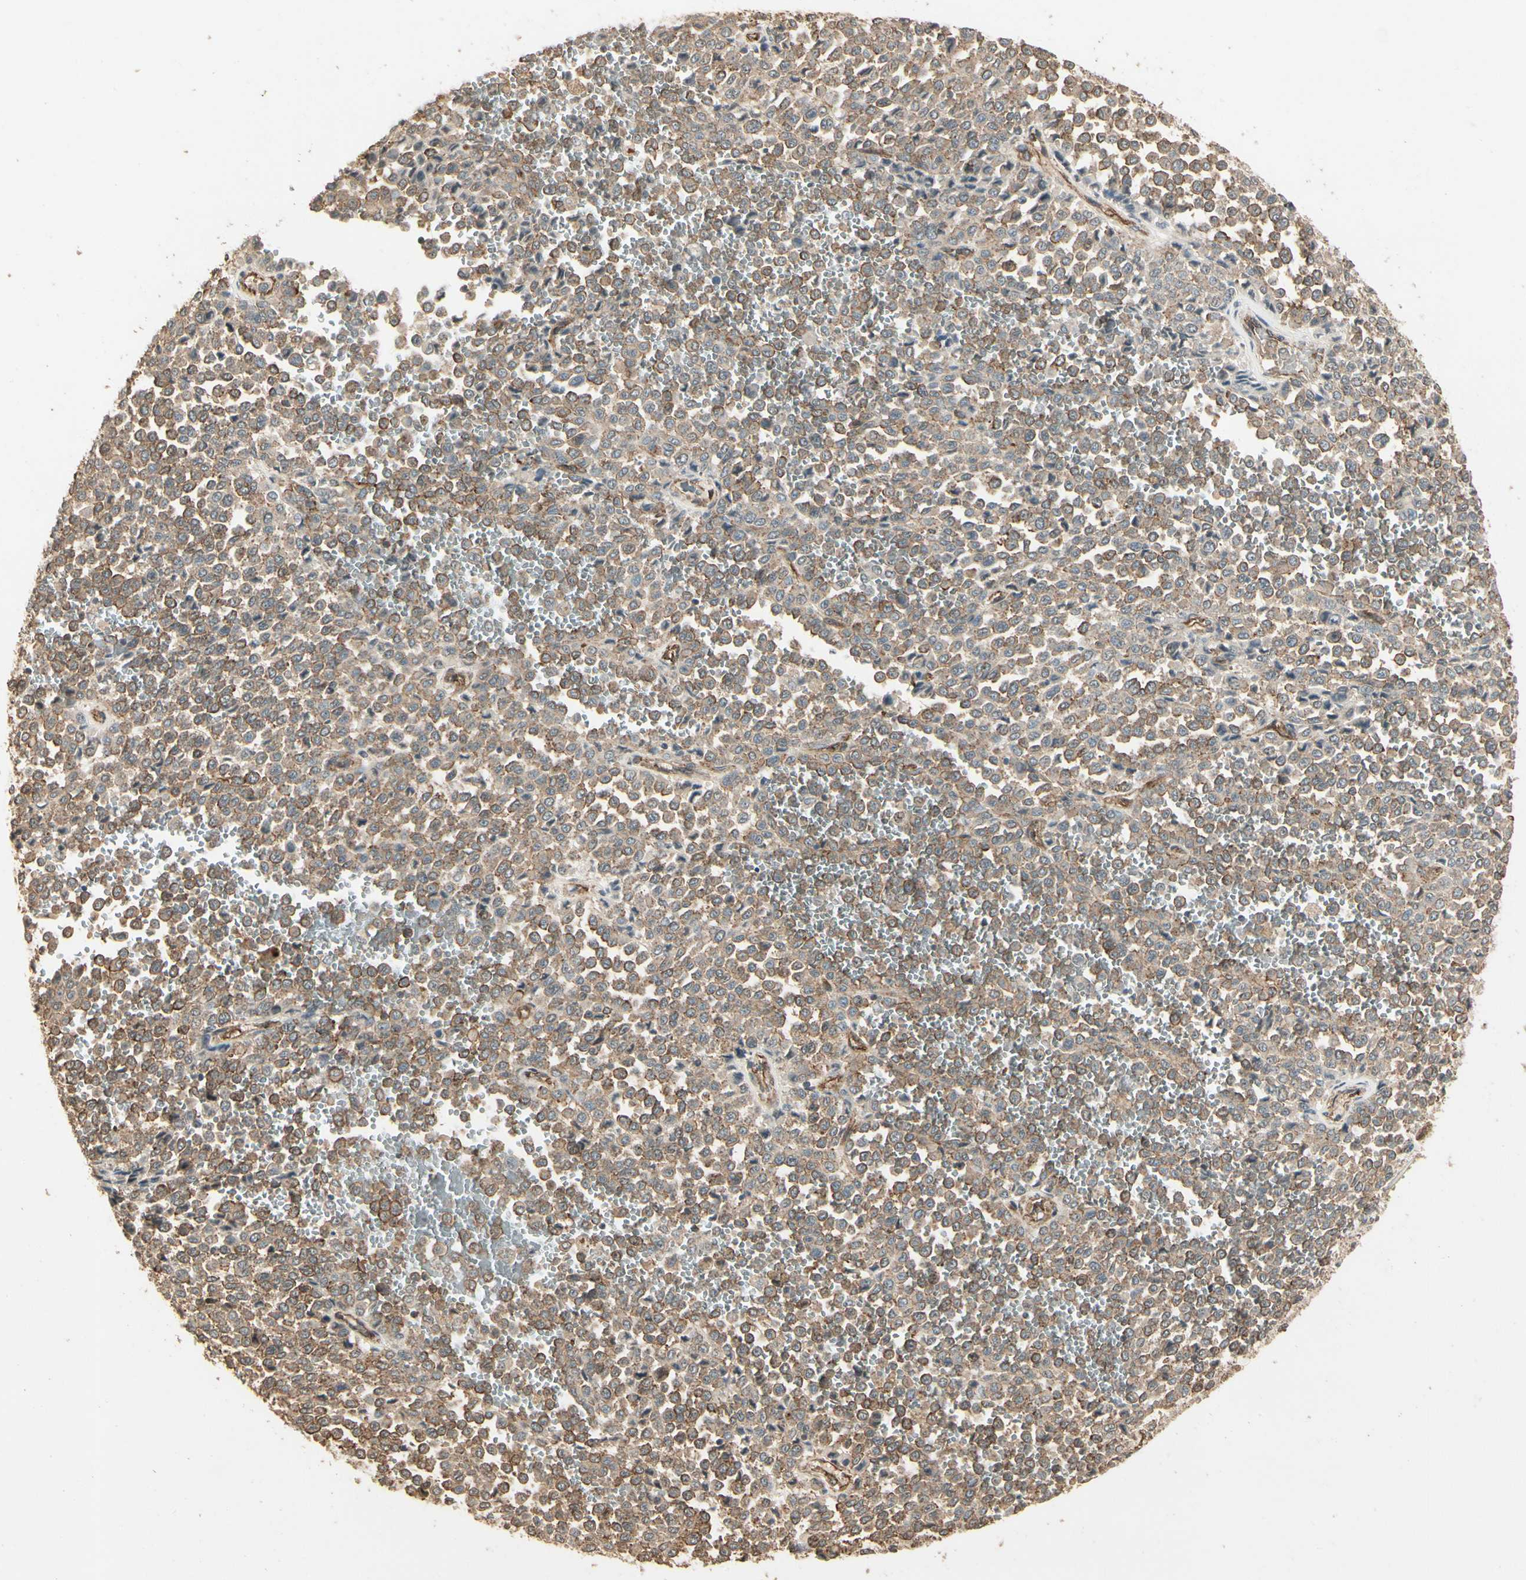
{"staining": {"intensity": "weak", "quantity": ">75%", "location": "cytoplasmic/membranous"}, "tissue": "melanoma", "cell_type": "Tumor cells", "image_type": "cancer", "snomed": [{"axis": "morphology", "description": "Malignant melanoma, Metastatic site"}, {"axis": "topography", "description": "Pancreas"}], "caption": "Immunohistochemical staining of melanoma demonstrates low levels of weak cytoplasmic/membranous staining in about >75% of tumor cells.", "gene": "RNF180", "patient": {"sex": "female", "age": 30}}